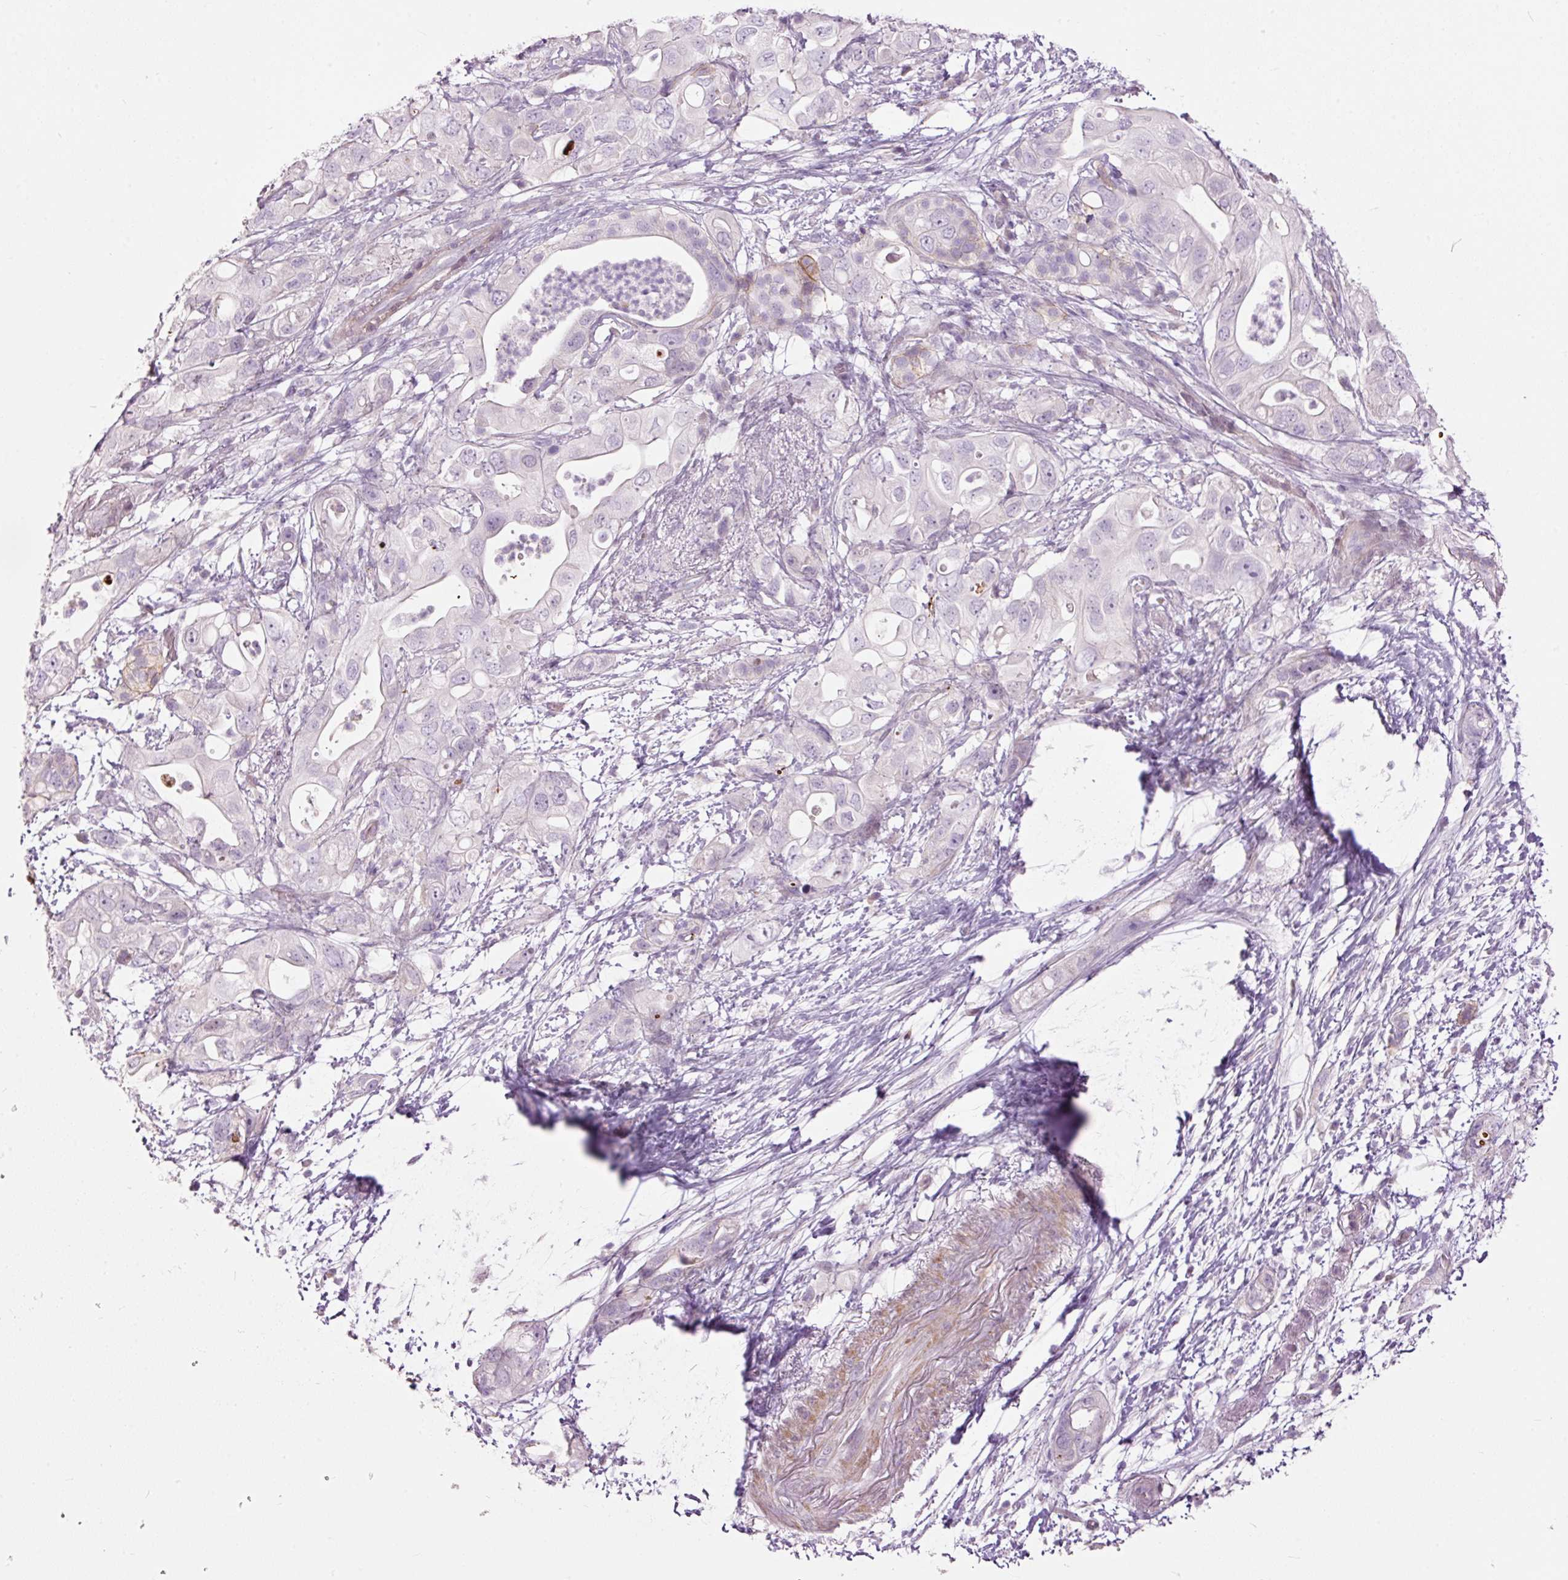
{"staining": {"intensity": "negative", "quantity": "none", "location": "none"}, "tissue": "pancreatic cancer", "cell_type": "Tumor cells", "image_type": "cancer", "snomed": [{"axis": "morphology", "description": "Adenocarcinoma, NOS"}, {"axis": "topography", "description": "Pancreas"}], "caption": "Human pancreatic cancer stained for a protein using immunohistochemistry exhibits no staining in tumor cells.", "gene": "FCRL4", "patient": {"sex": "female", "age": 72}}